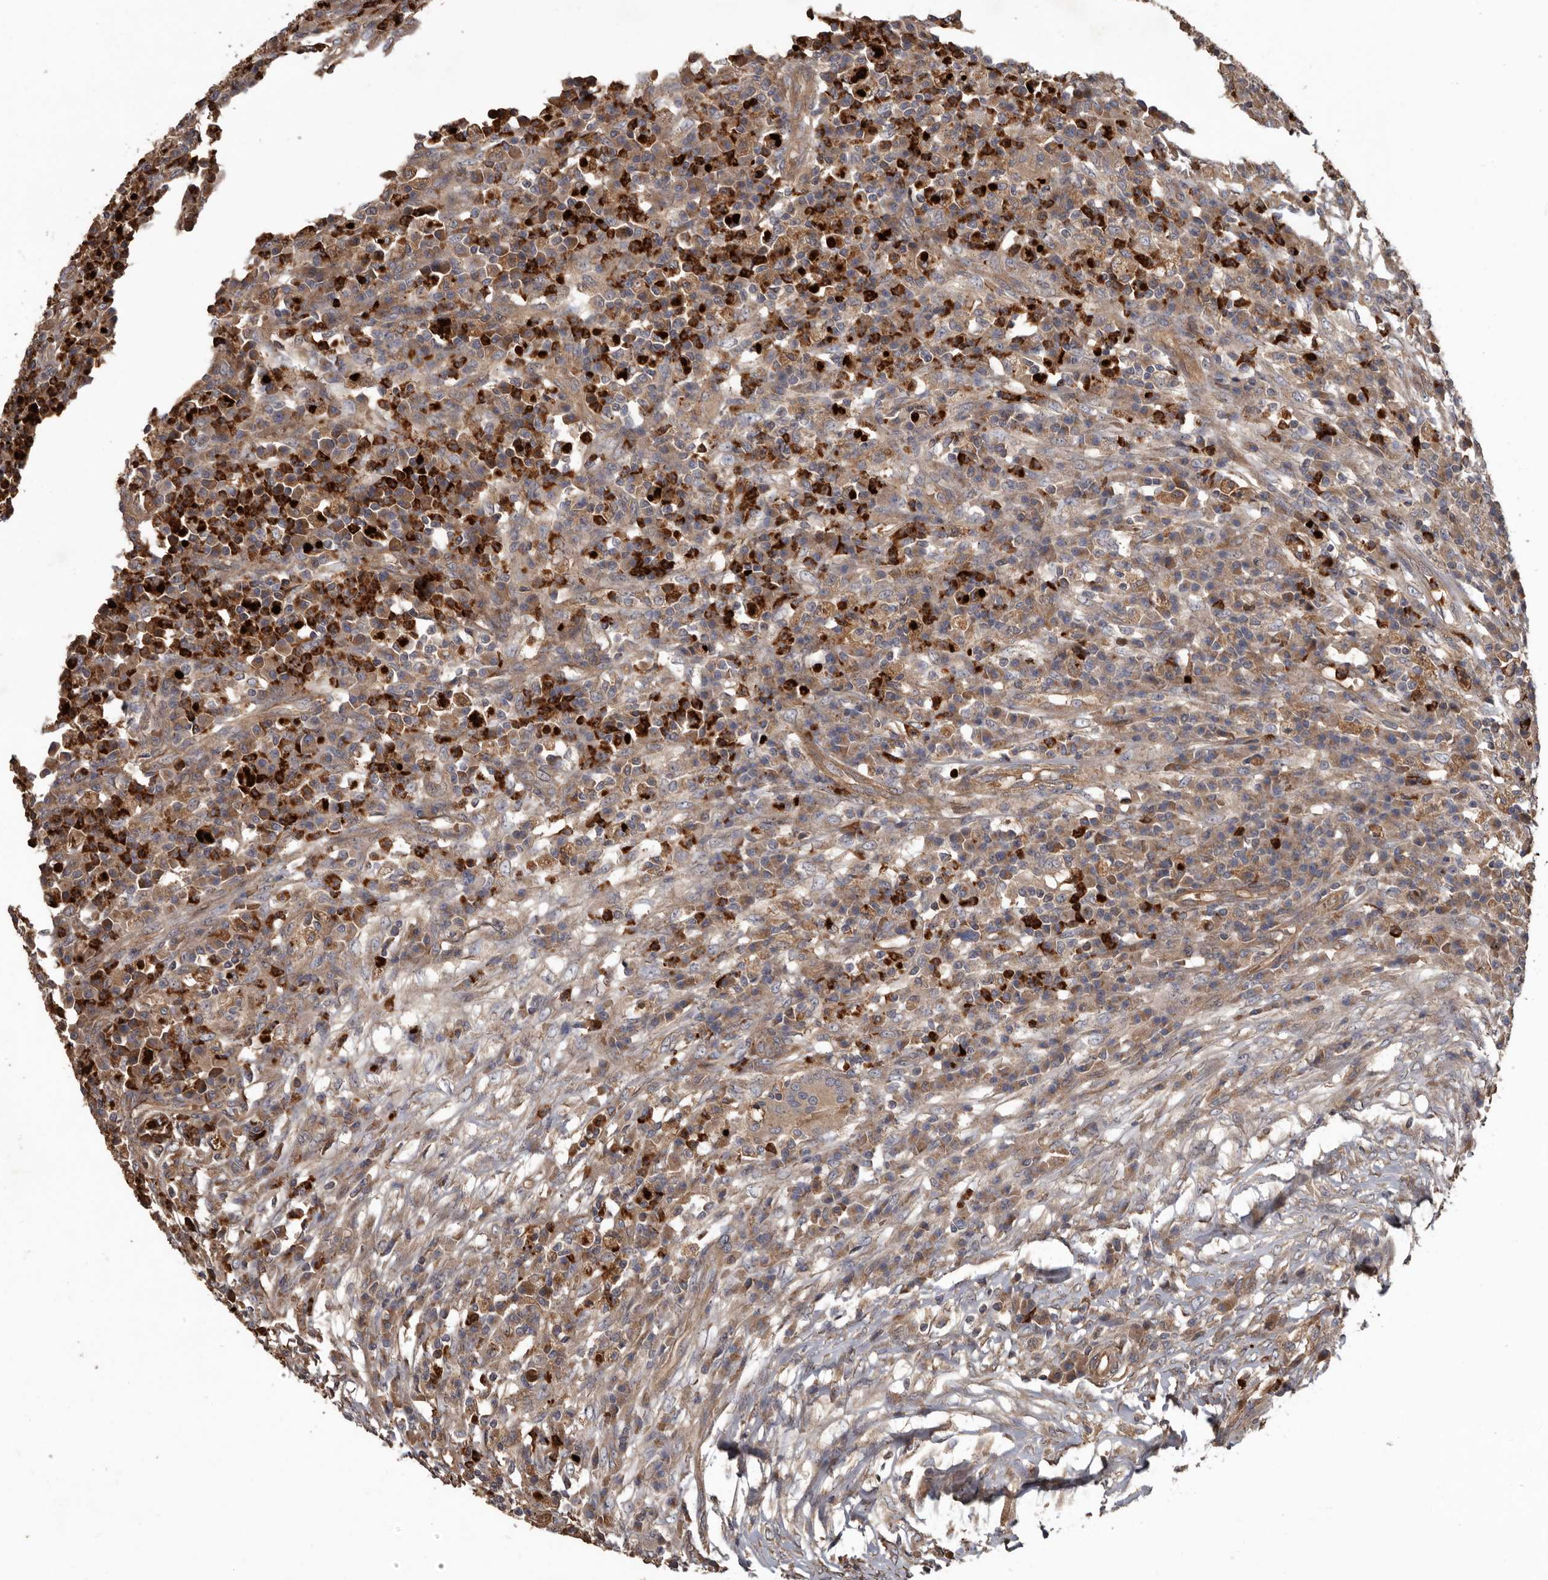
{"staining": {"intensity": "moderate", "quantity": "25%-75%", "location": "cytoplasmic/membranous"}, "tissue": "colorectal cancer", "cell_type": "Tumor cells", "image_type": "cancer", "snomed": [{"axis": "morphology", "description": "Adenocarcinoma, NOS"}, {"axis": "topography", "description": "Colon"}], "caption": "A photomicrograph of colorectal cancer stained for a protein displays moderate cytoplasmic/membranous brown staining in tumor cells.", "gene": "ARHGEF5", "patient": {"sex": "male", "age": 83}}